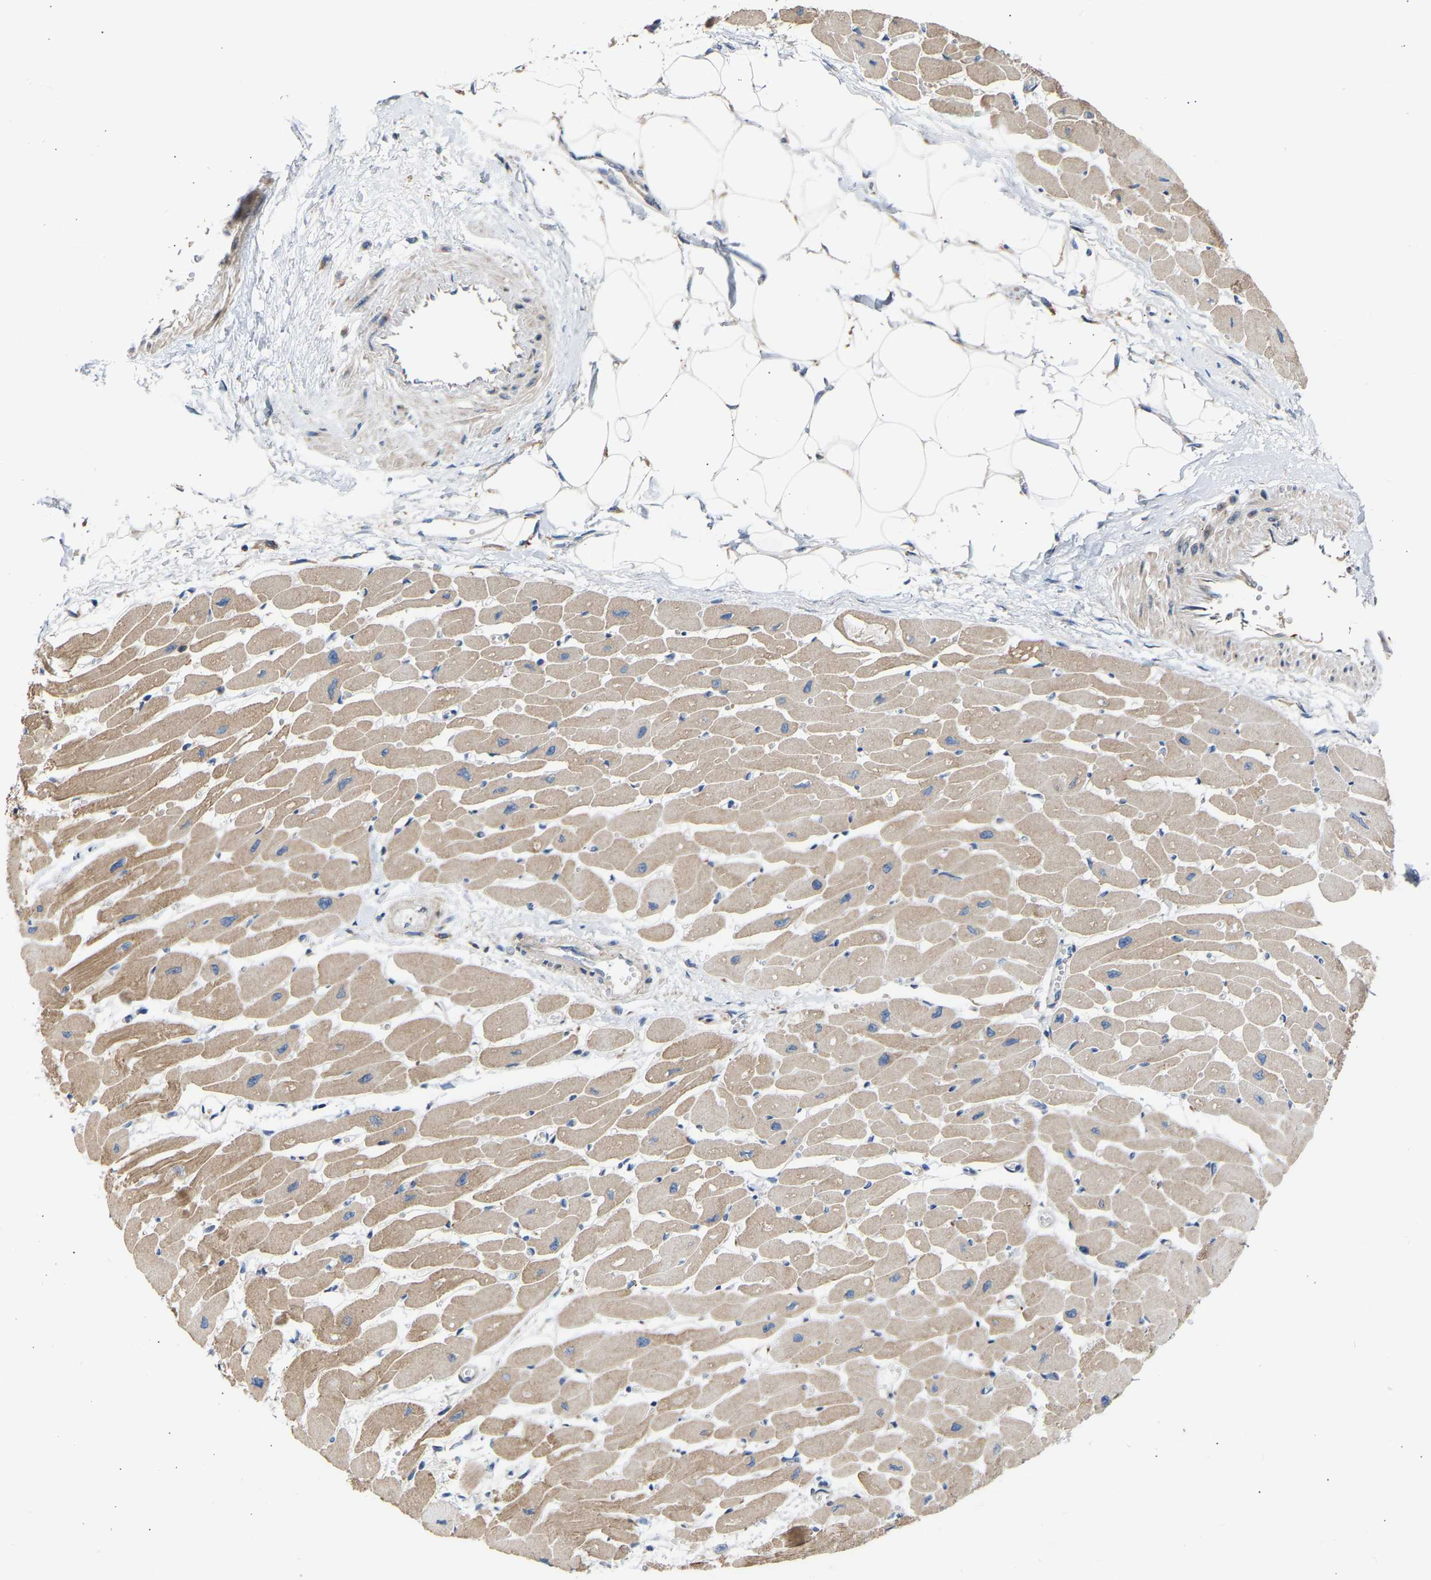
{"staining": {"intensity": "moderate", "quantity": ">75%", "location": "cytoplasmic/membranous"}, "tissue": "heart muscle", "cell_type": "Cardiomyocytes", "image_type": "normal", "snomed": [{"axis": "morphology", "description": "Normal tissue, NOS"}, {"axis": "topography", "description": "Heart"}], "caption": "High-power microscopy captured an immunohistochemistry (IHC) photomicrograph of benign heart muscle, revealing moderate cytoplasmic/membranous positivity in approximately >75% of cardiomyocytes.", "gene": "GCN1", "patient": {"sex": "female", "age": 54}}